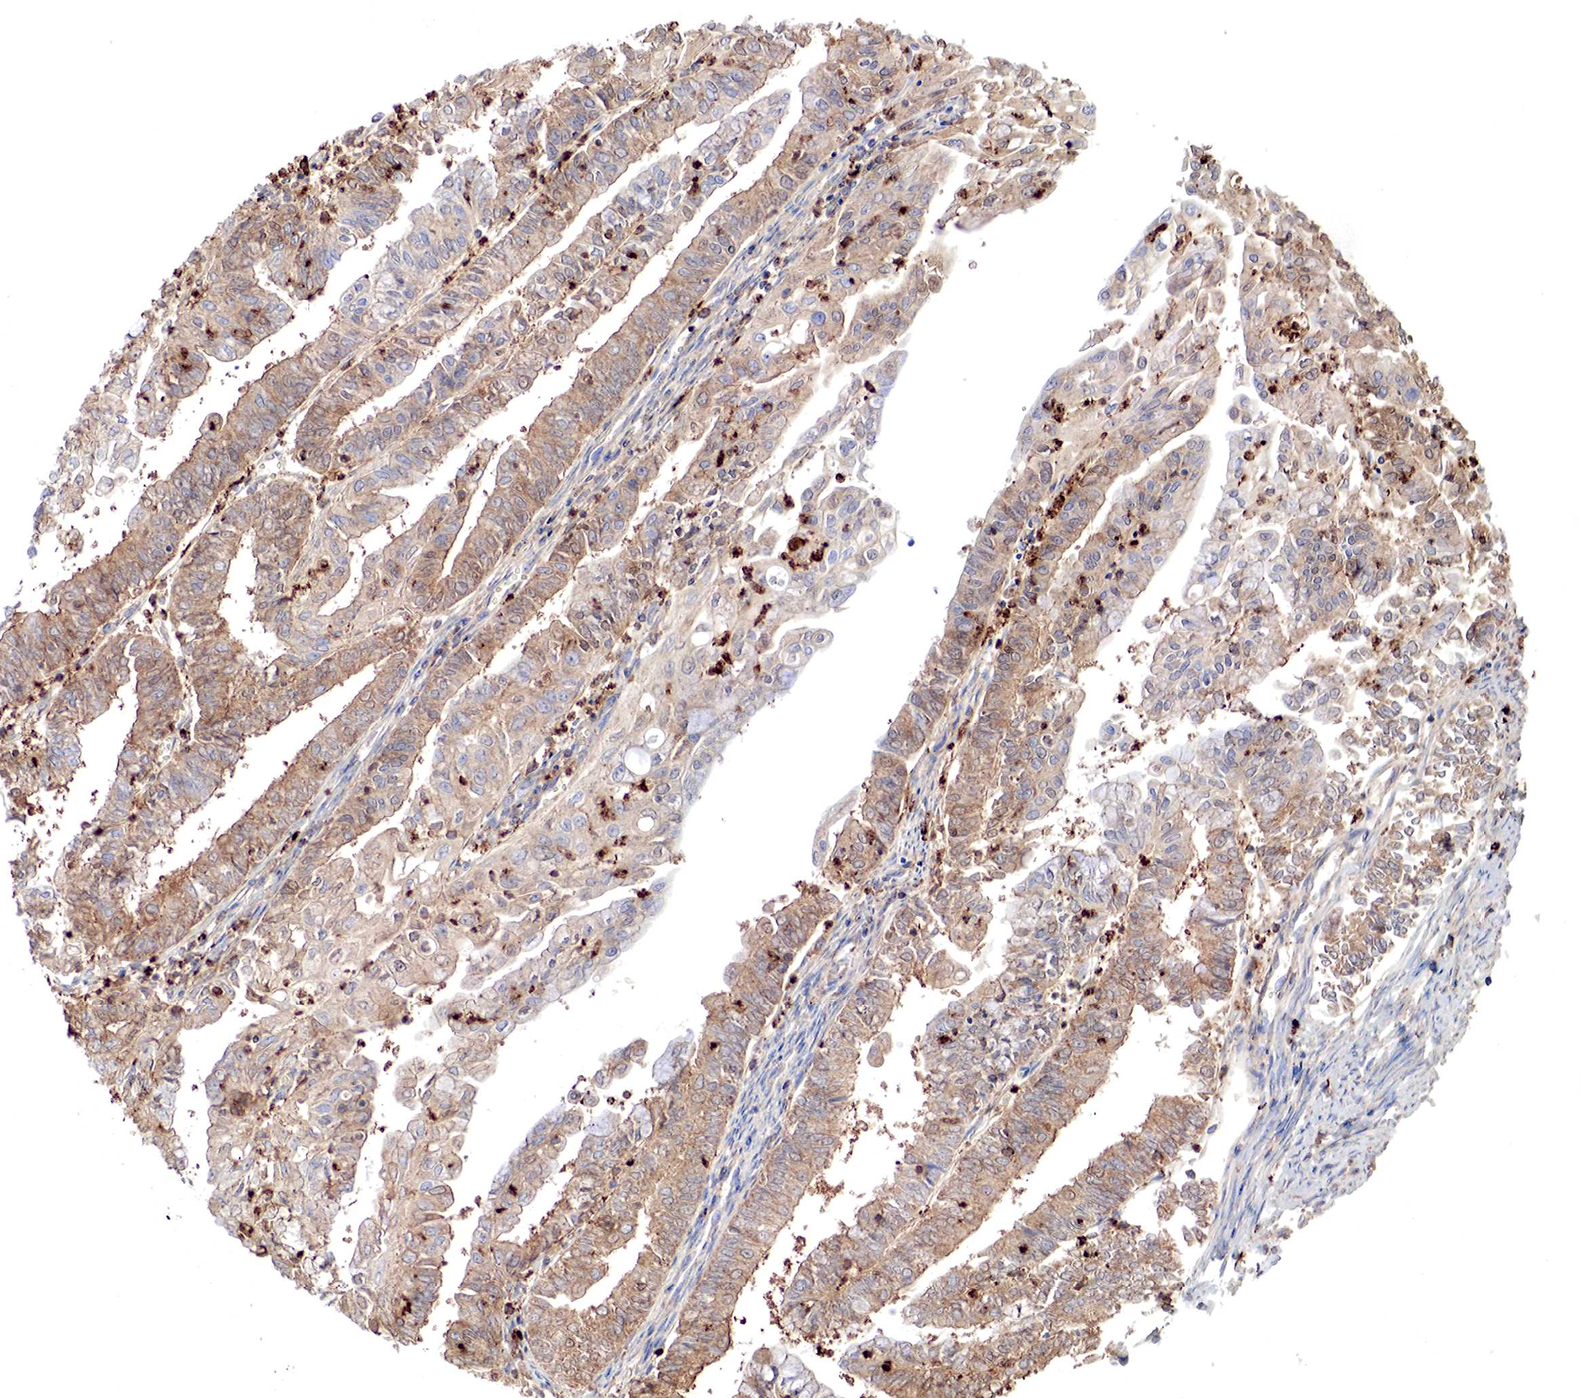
{"staining": {"intensity": "weak", "quantity": ">75%", "location": "cytoplasmic/membranous"}, "tissue": "endometrial cancer", "cell_type": "Tumor cells", "image_type": "cancer", "snomed": [{"axis": "morphology", "description": "Adenocarcinoma, NOS"}, {"axis": "topography", "description": "Endometrium"}], "caption": "Adenocarcinoma (endometrial) stained with a protein marker shows weak staining in tumor cells.", "gene": "G6PD", "patient": {"sex": "female", "age": 75}}